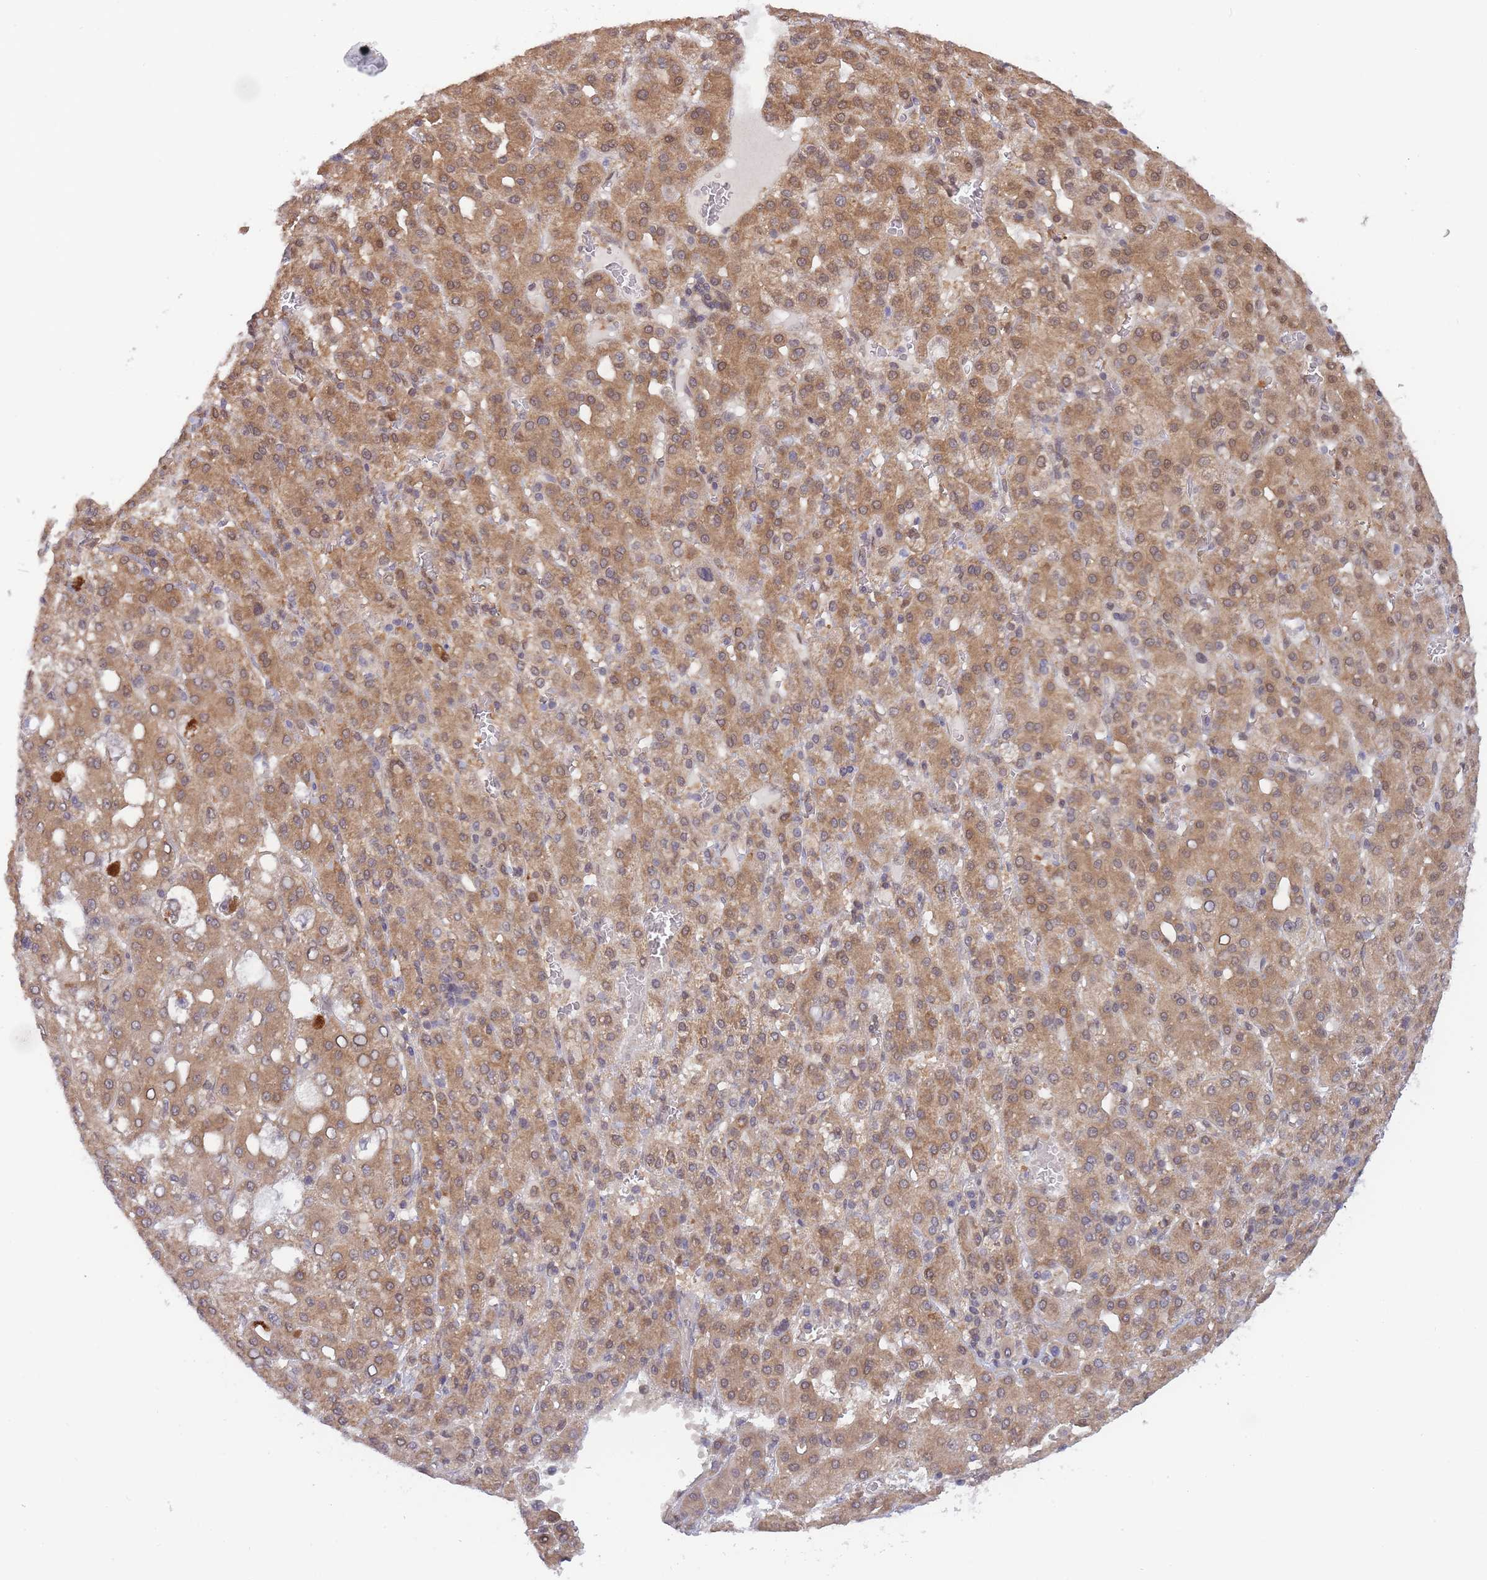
{"staining": {"intensity": "moderate", "quantity": ">75%", "location": "cytoplasmic/membranous,nuclear"}, "tissue": "liver cancer", "cell_type": "Tumor cells", "image_type": "cancer", "snomed": [{"axis": "morphology", "description": "Carcinoma, Hepatocellular, NOS"}, {"axis": "topography", "description": "Liver"}], "caption": "A micrograph showing moderate cytoplasmic/membranous and nuclear positivity in approximately >75% of tumor cells in liver cancer, as visualized by brown immunohistochemical staining.", "gene": "NSFL1C", "patient": {"sex": "male", "age": 65}}